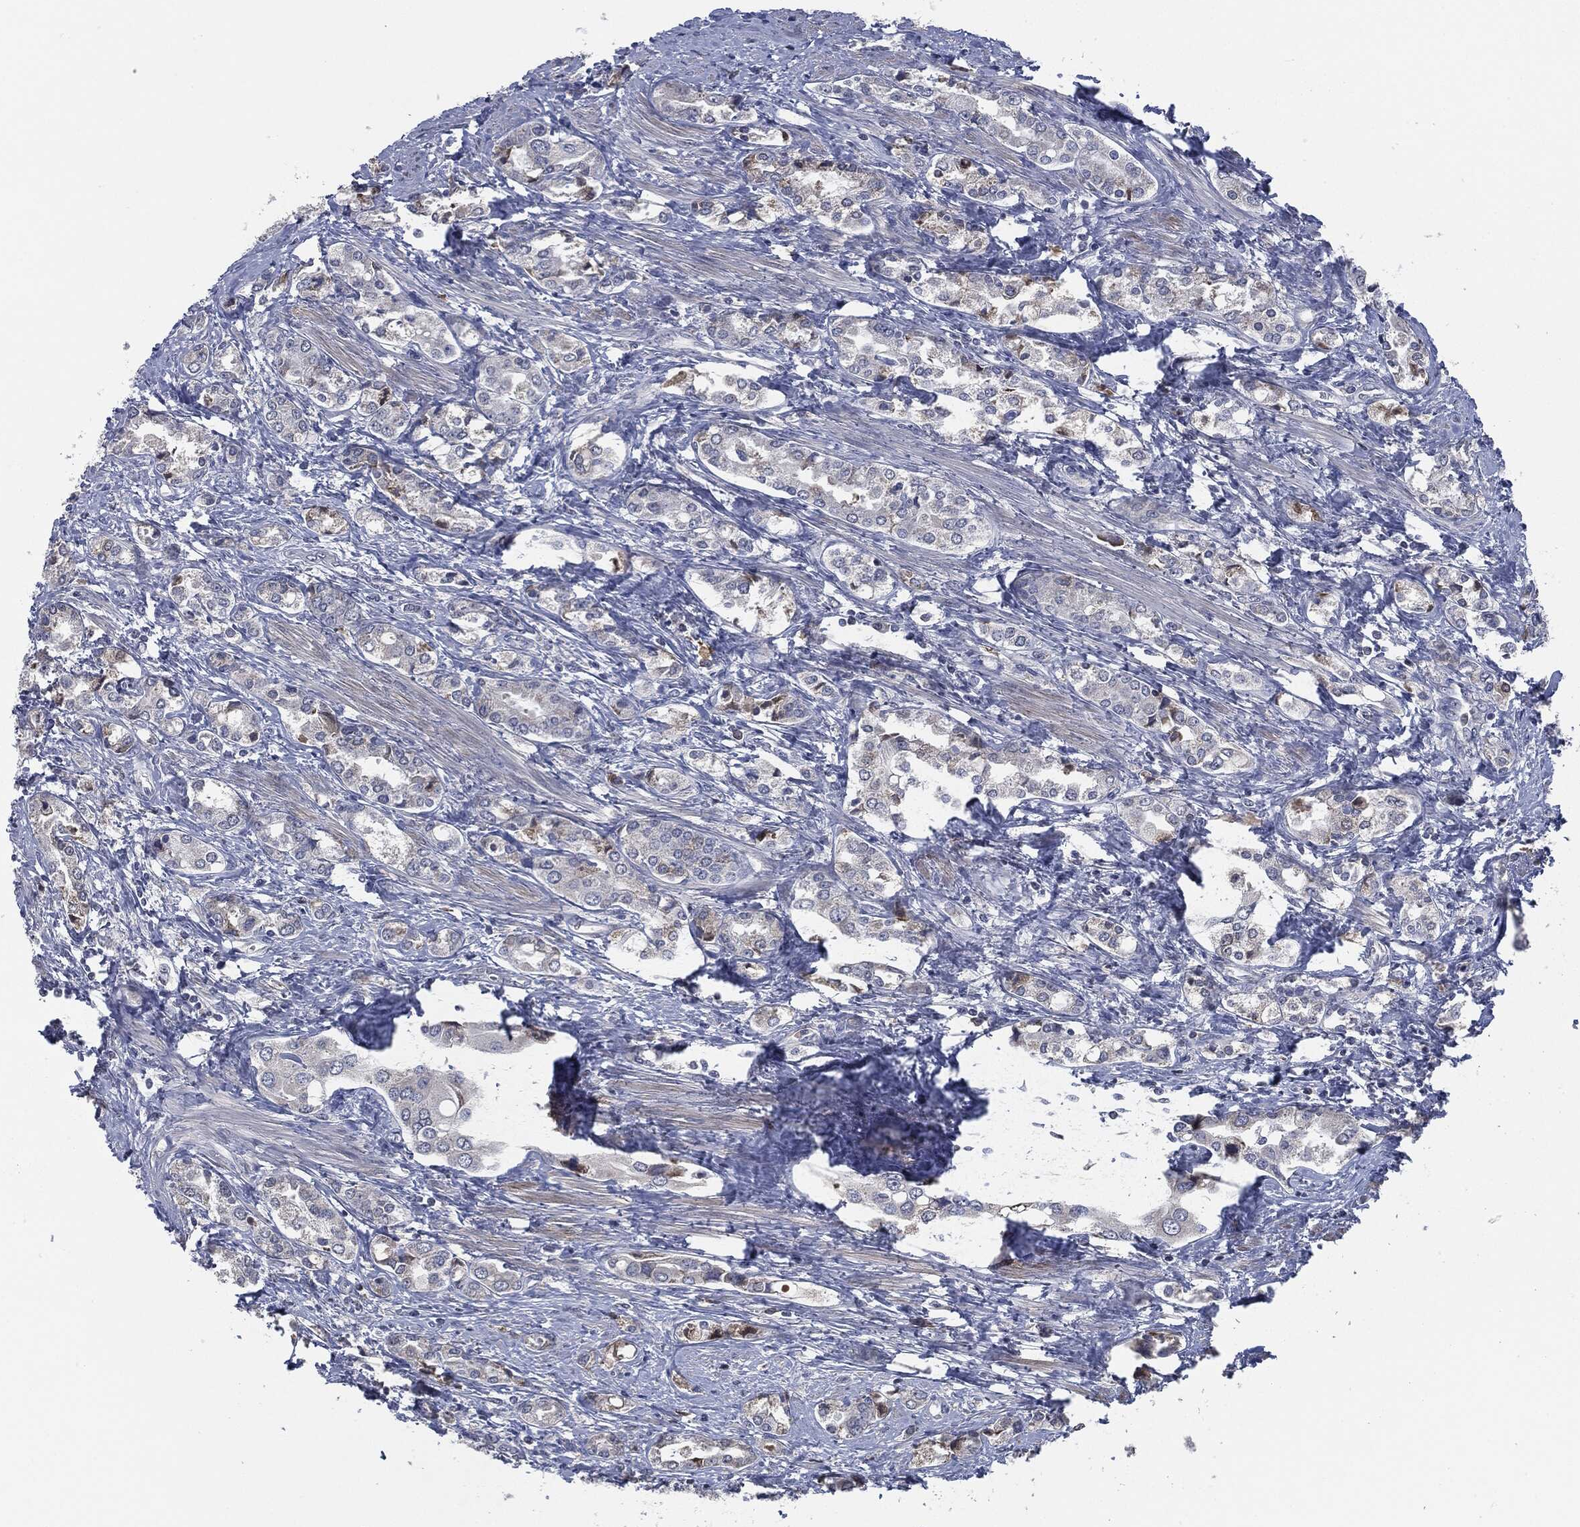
{"staining": {"intensity": "negative", "quantity": "none", "location": "none"}, "tissue": "prostate cancer", "cell_type": "Tumor cells", "image_type": "cancer", "snomed": [{"axis": "morphology", "description": "Adenocarcinoma, NOS"}, {"axis": "topography", "description": "Prostate and seminal vesicle, NOS"}, {"axis": "topography", "description": "Prostate"}], "caption": "Micrograph shows no significant protein positivity in tumor cells of prostate cancer.", "gene": "IL2RG", "patient": {"sex": "male", "age": 62}}